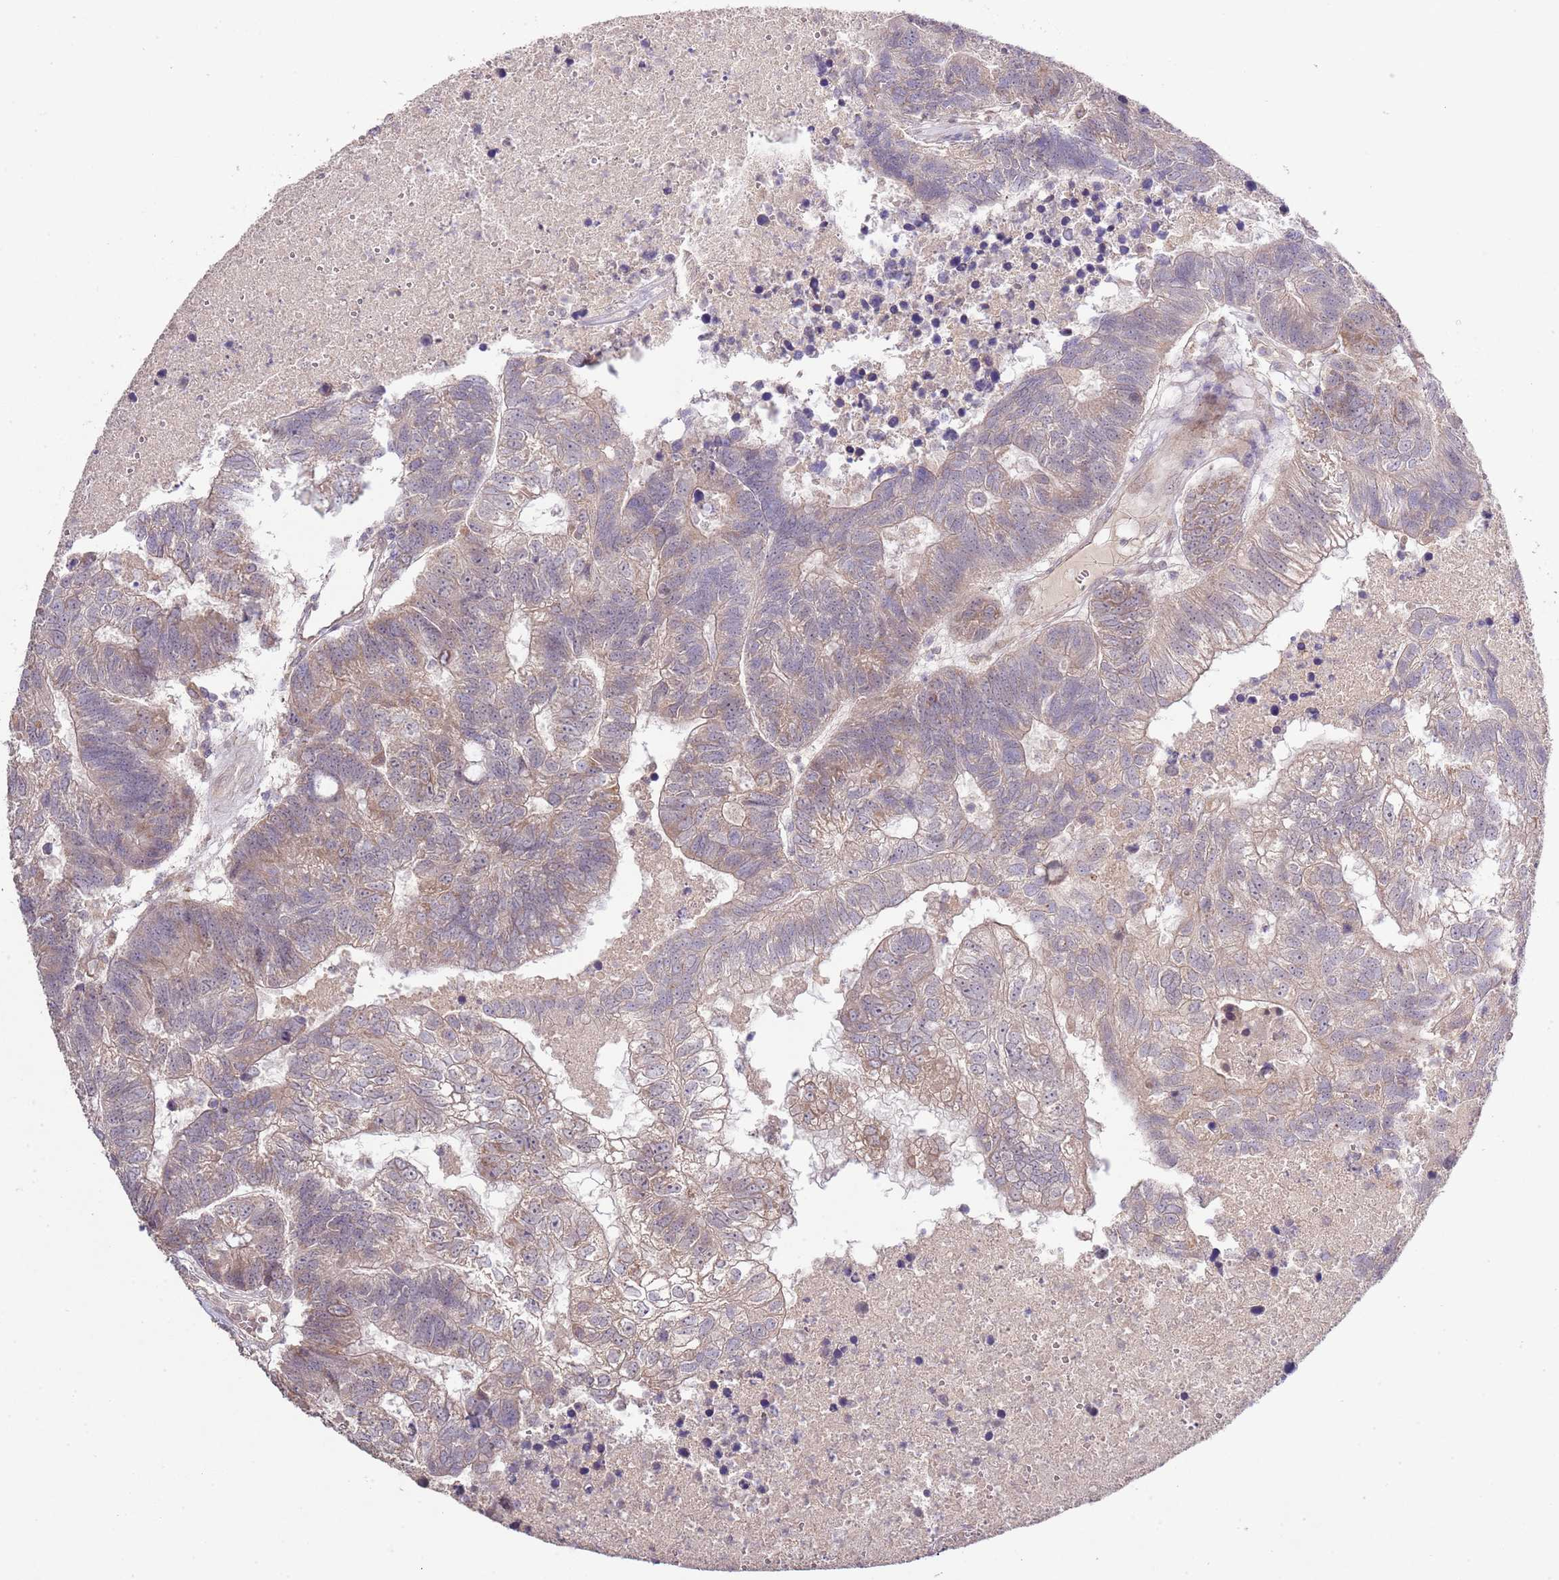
{"staining": {"intensity": "weak", "quantity": "25%-75%", "location": "cytoplasmic/membranous"}, "tissue": "colorectal cancer", "cell_type": "Tumor cells", "image_type": "cancer", "snomed": [{"axis": "morphology", "description": "Adenocarcinoma, NOS"}, {"axis": "topography", "description": "Colon"}], "caption": "Immunohistochemistry histopathology image of human colorectal adenocarcinoma stained for a protein (brown), which reveals low levels of weak cytoplasmic/membranous expression in about 25%-75% of tumor cells.", "gene": "IVD", "patient": {"sex": "female", "age": 48}}